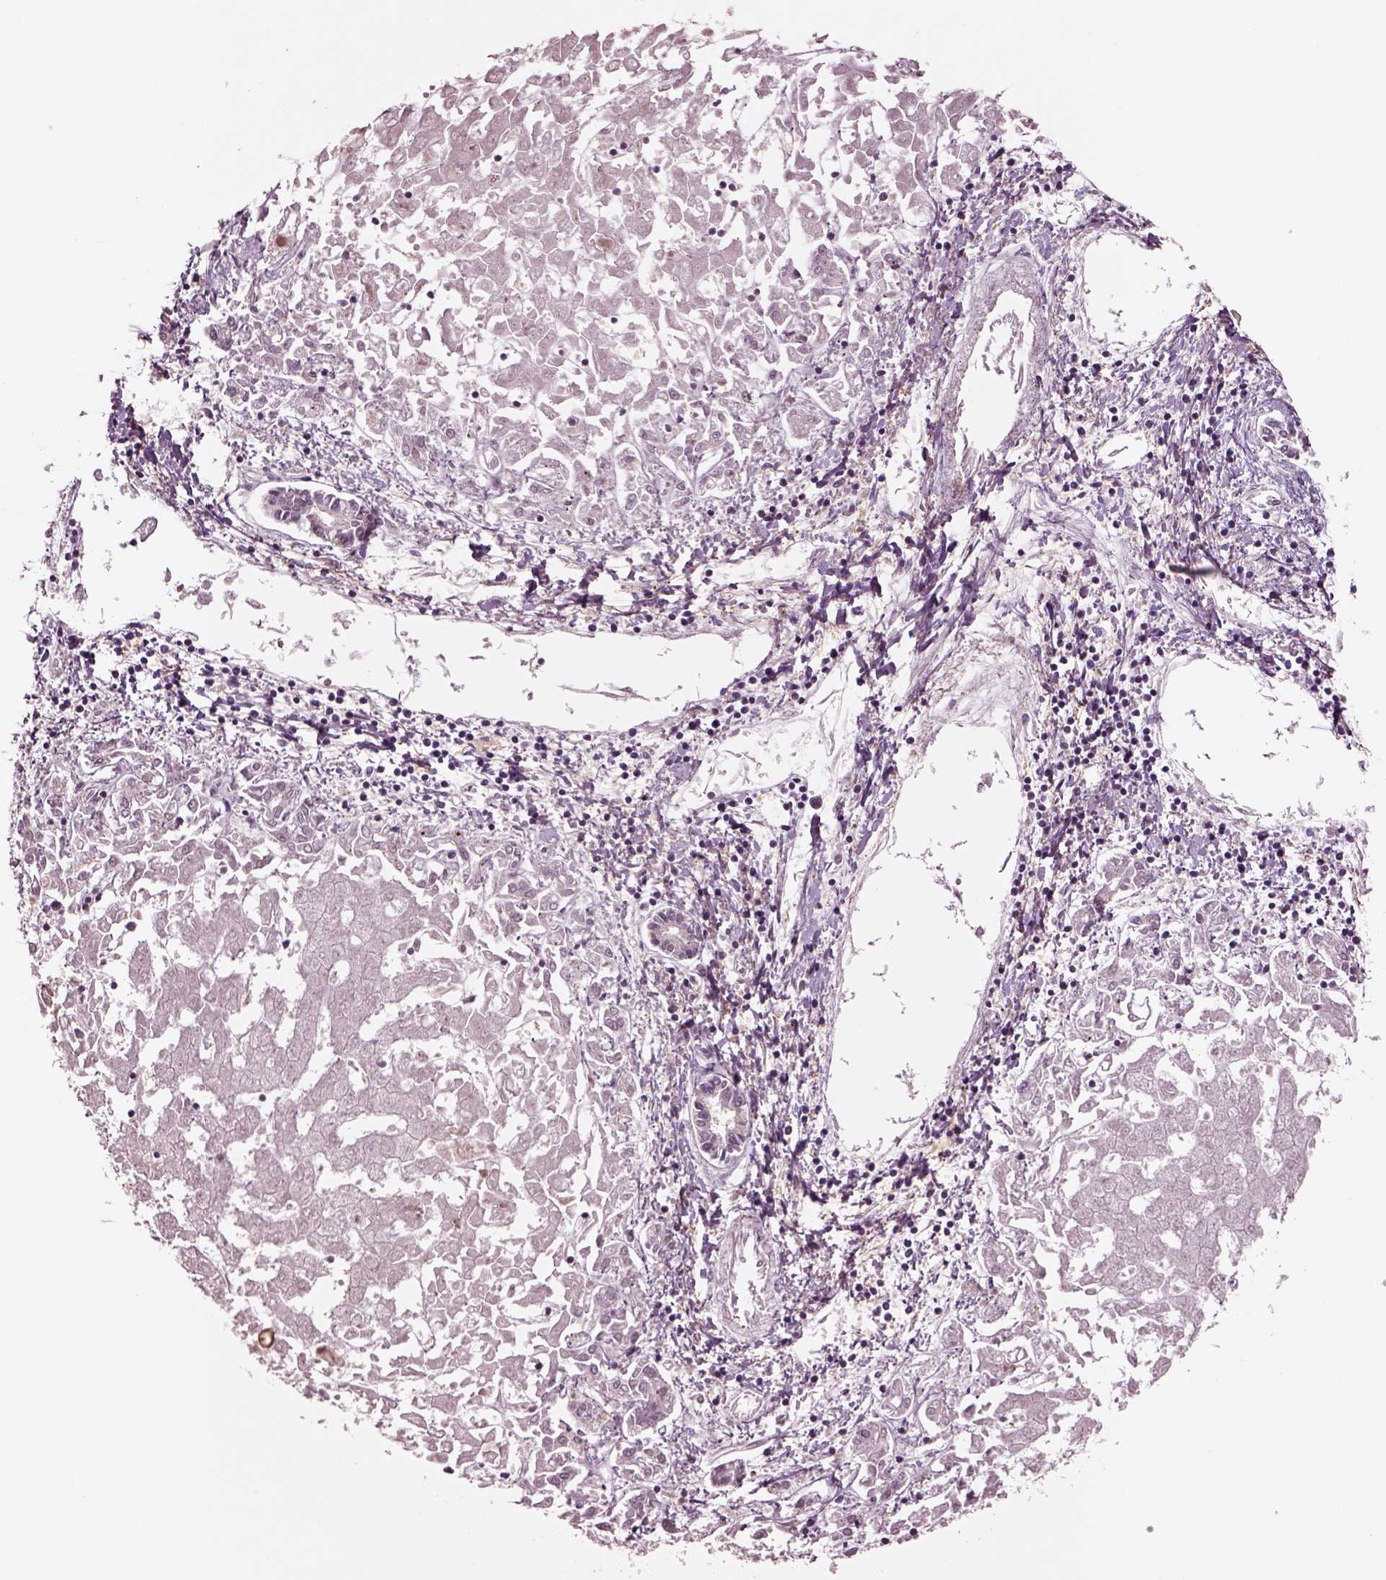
{"staining": {"intensity": "moderate", "quantity": "25%-75%", "location": "nuclear"}, "tissue": "liver cancer", "cell_type": "Tumor cells", "image_type": "cancer", "snomed": [{"axis": "morphology", "description": "Cholangiocarcinoma"}, {"axis": "topography", "description": "Liver"}], "caption": "Protein staining of liver cancer (cholangiocarcinoma) tissue displays moderate nuclear expression in approximately 25%-75% of tumor cells.", "gene": "SEPHS1", "patient": {"sex": "female", "age": 64}}